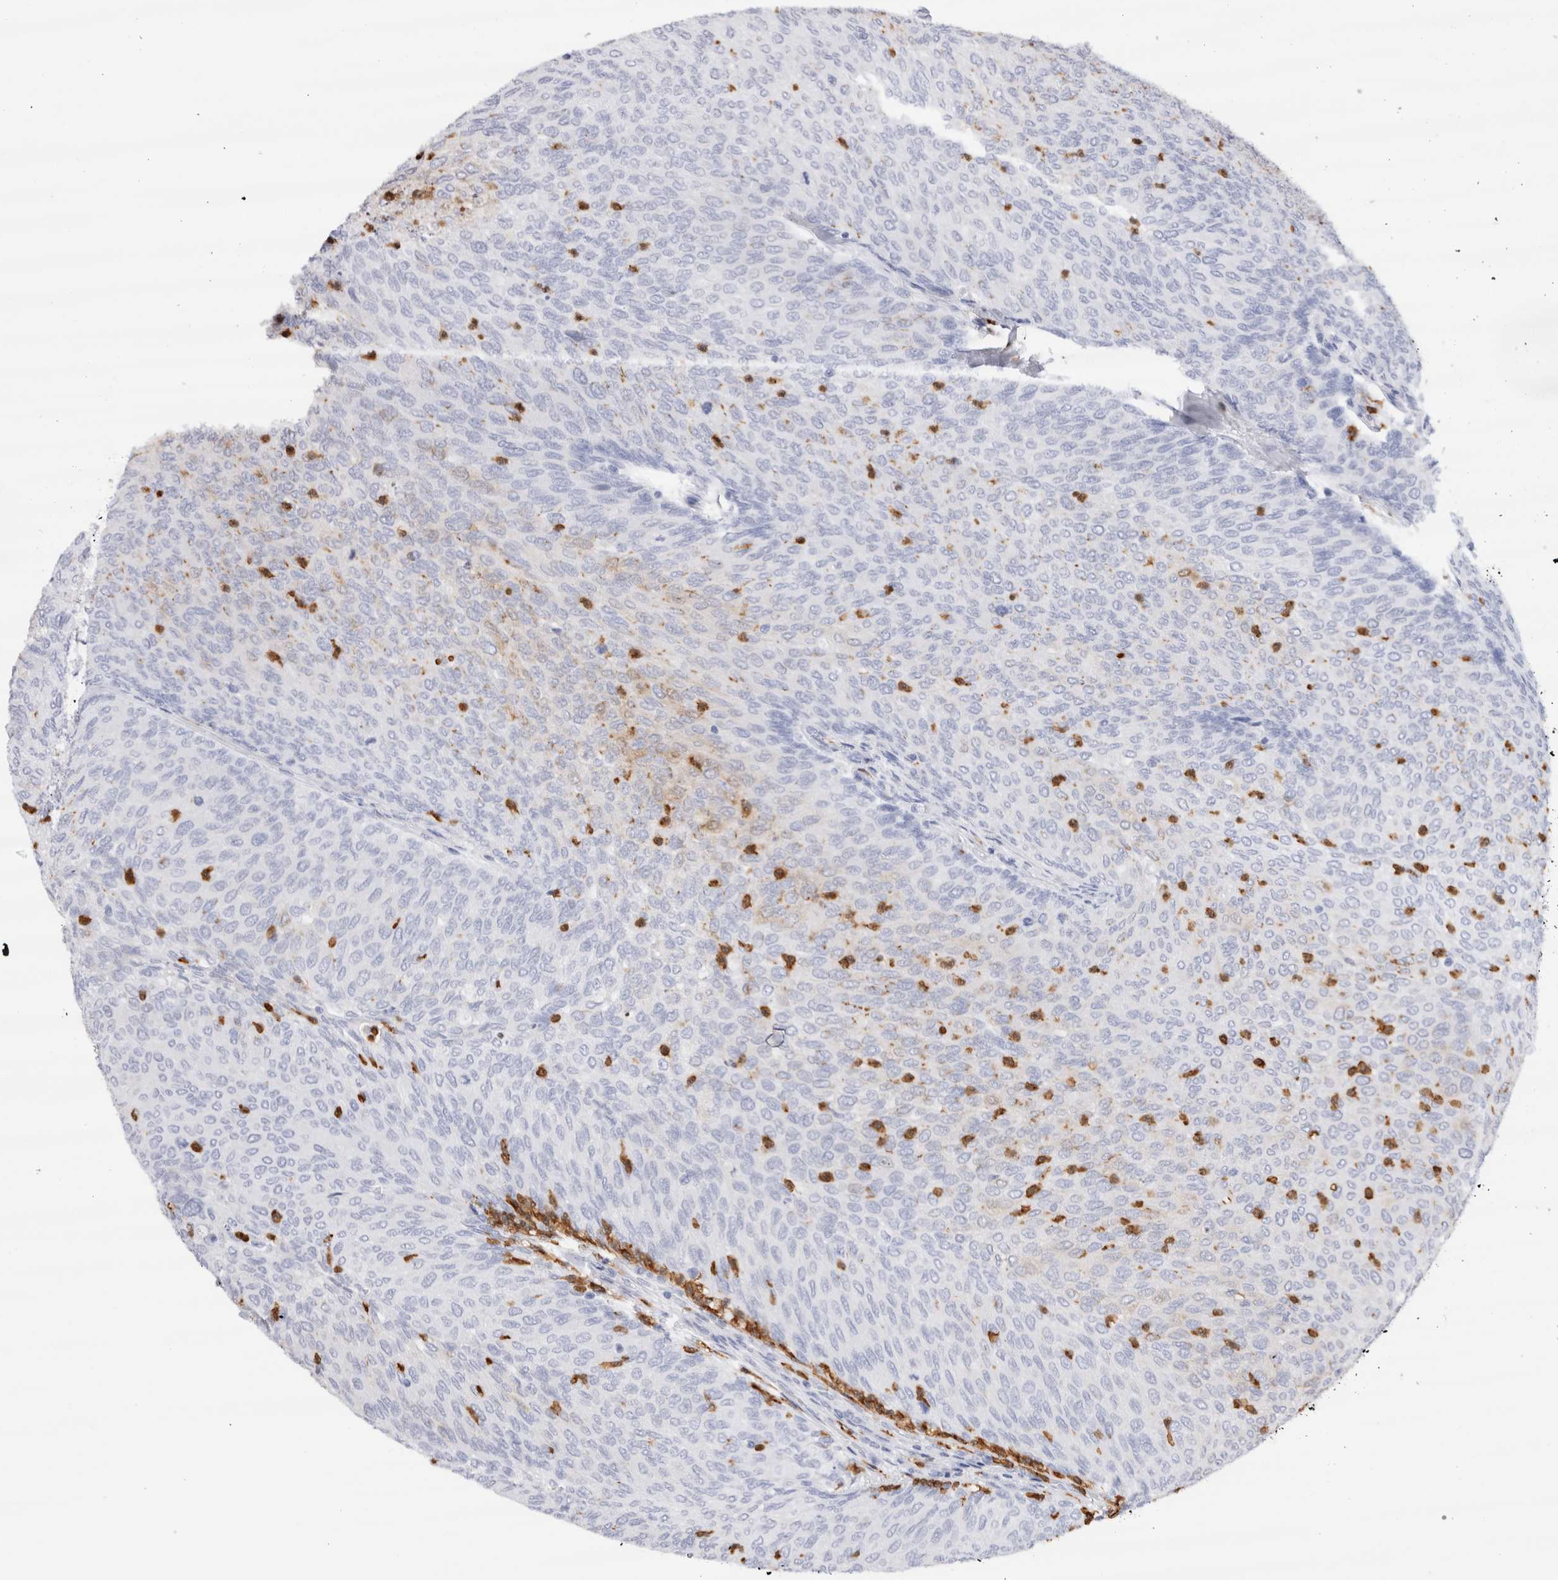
{"staining": {"intensity": "moderate", "quantity": "<25%", "location": "cytoplasmic/membranous"}, "tissue": "urothelial cancer", "cell_type": "Tumor cells", "image_type": "cancer", "snomed": [{"axis": "morphology", "description": "Urothelial carcinoma, Low grade"}, {"axis": "topography", "description": "Urinary bladder"}], "caption": "A high-resolution micrograph shows immunohistochemistry staining of urothelial carcinoma (low-grade), which reveals moderate cytoplasmic/membranous expression in approximately <25% of tumor cells.", "gene": "SLC10A5", "patient": {"sex": "female", "age": 79}}